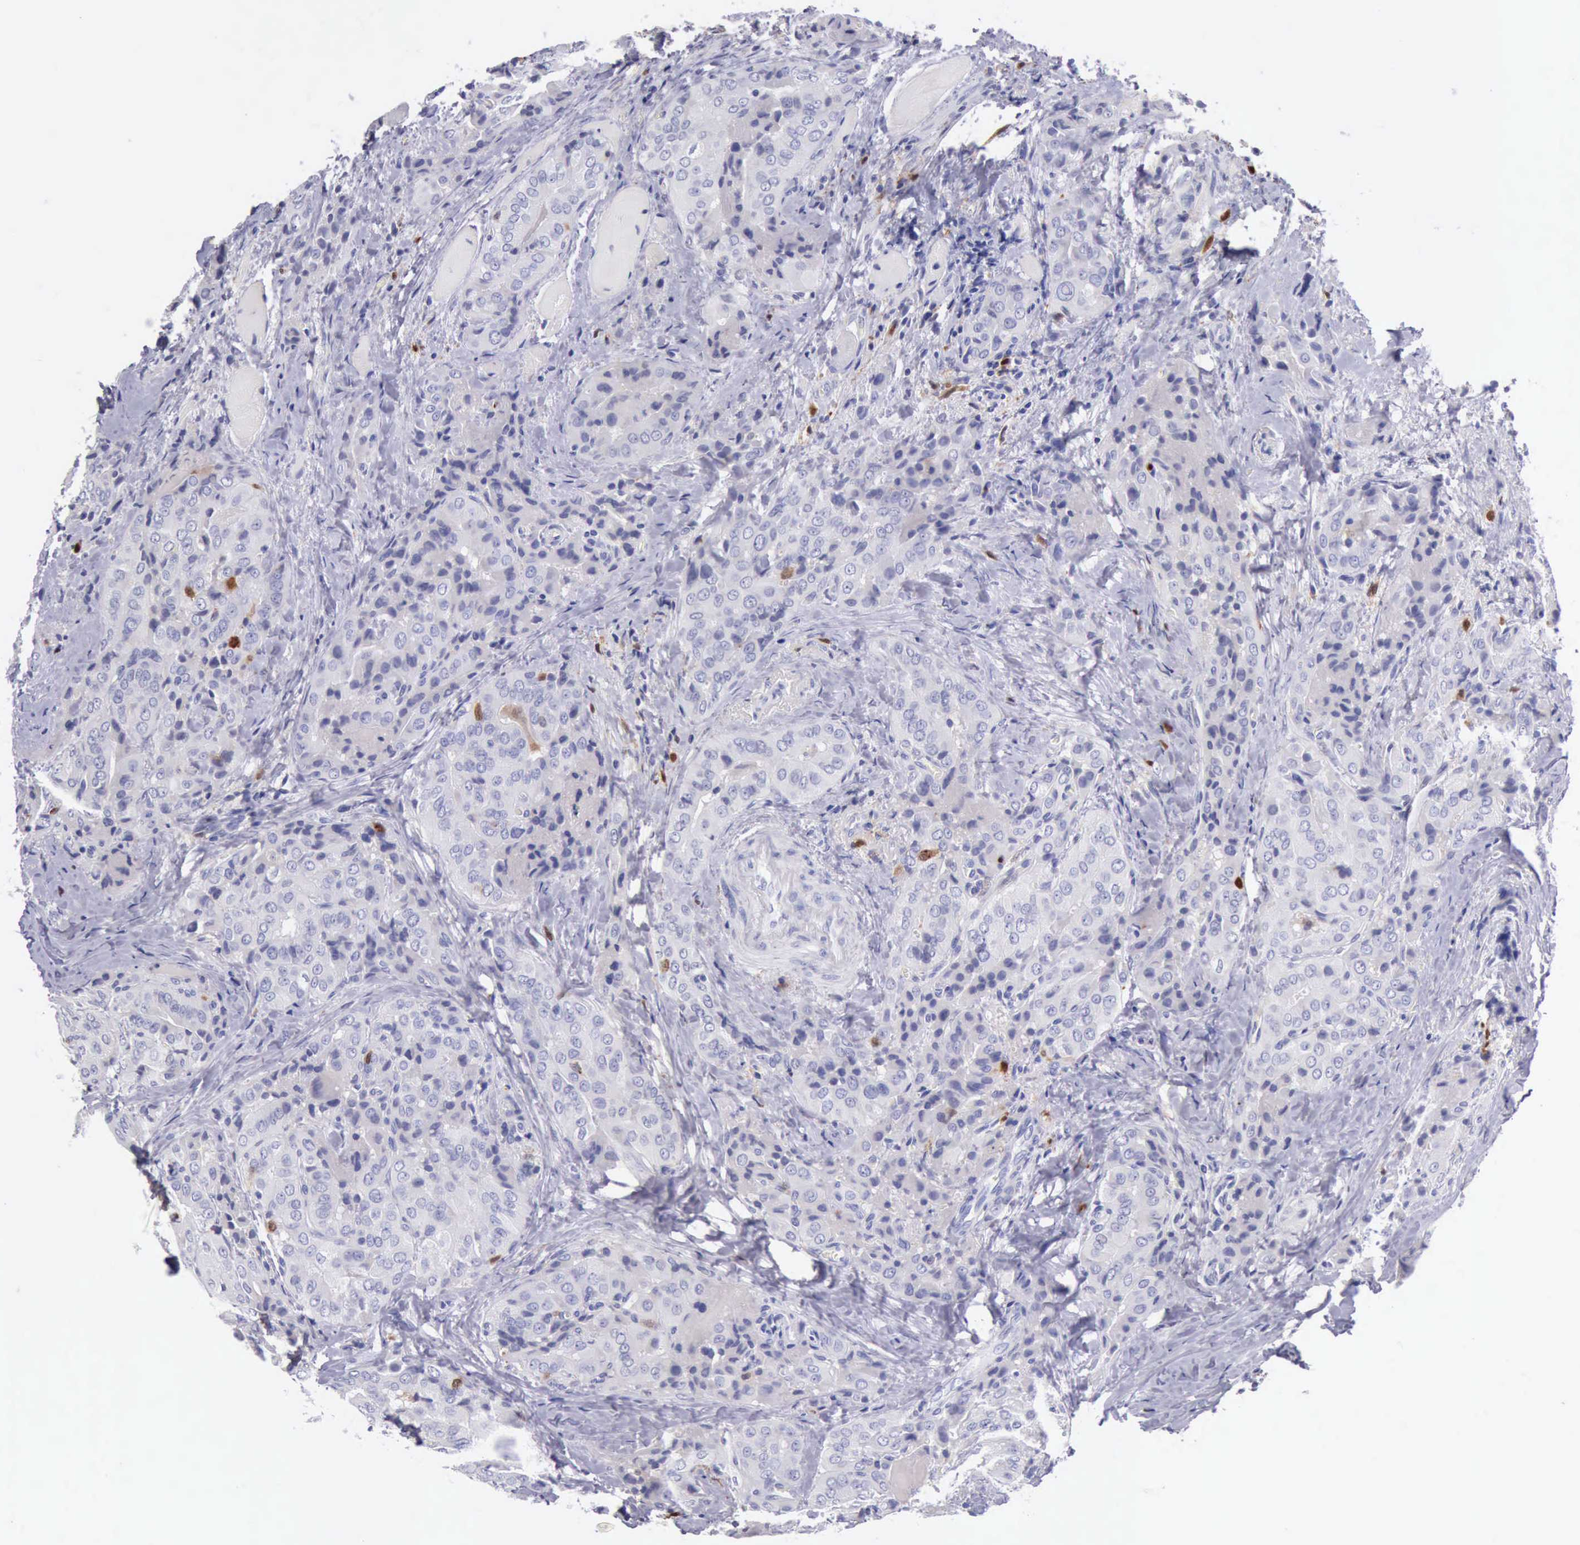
{"staining": {"intensity": "negative", "quantity": "none", "location": "none"}, "tissue": "thyroid cancer", "cell_type": "Tumor cells", "image_type": "cancer", "snomed": [{"axis": "morphology", "description": "Papillary adenocarcinoma, NOS"}, {"axis": "topography", "description": "Thyroid gland"}], "caption": "Tumor cells show no significant protein expression in thyroid cancer (papillary adenocarcinoma).", "gene": "CSTA", "patient": {"sex": "female", "age": 71}}